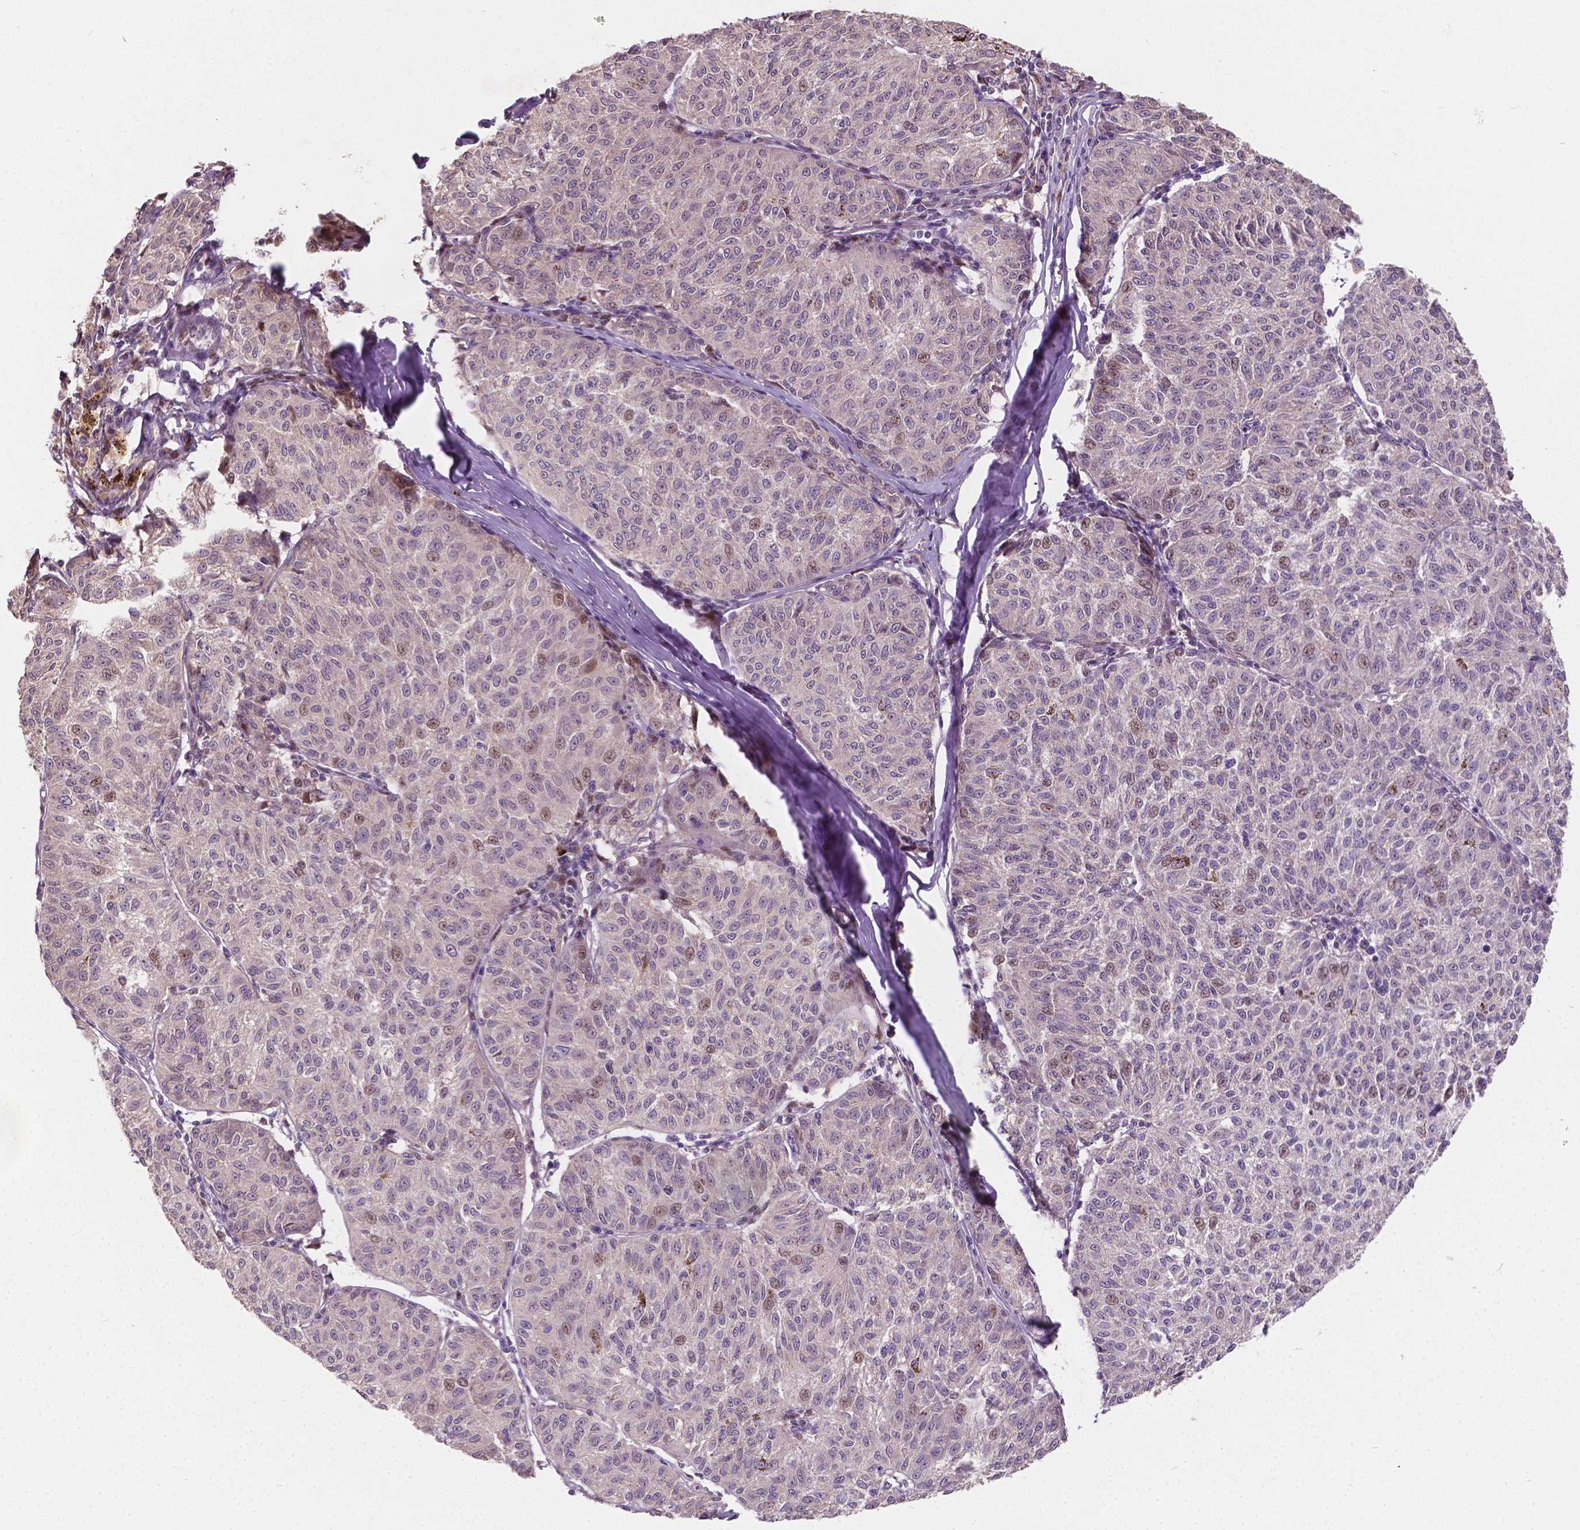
{"staining": {"intensity": "weak", "quantity": "<25%", "location": "nuclear"}, "tissue": "melanoma", "cell_type": "Tumor cells", "image_type": "cancer", "snomed": [{"axis": "morphology", "description": "Malignant melanoma, NOS"}, {"axis": "topography", "description": "Skin"}], "caption": "Immunohistochemistry (IHC) micrograph of neoplastic tissue: melanoma stained with DAB (3,3'-diaminobenzidine) reveals no significant protein expression in tumor cells. (DAB immunohistochemistry, high magnification).", "gene": "DUSP16", "patient": {"sex": "female", "age": 72}}